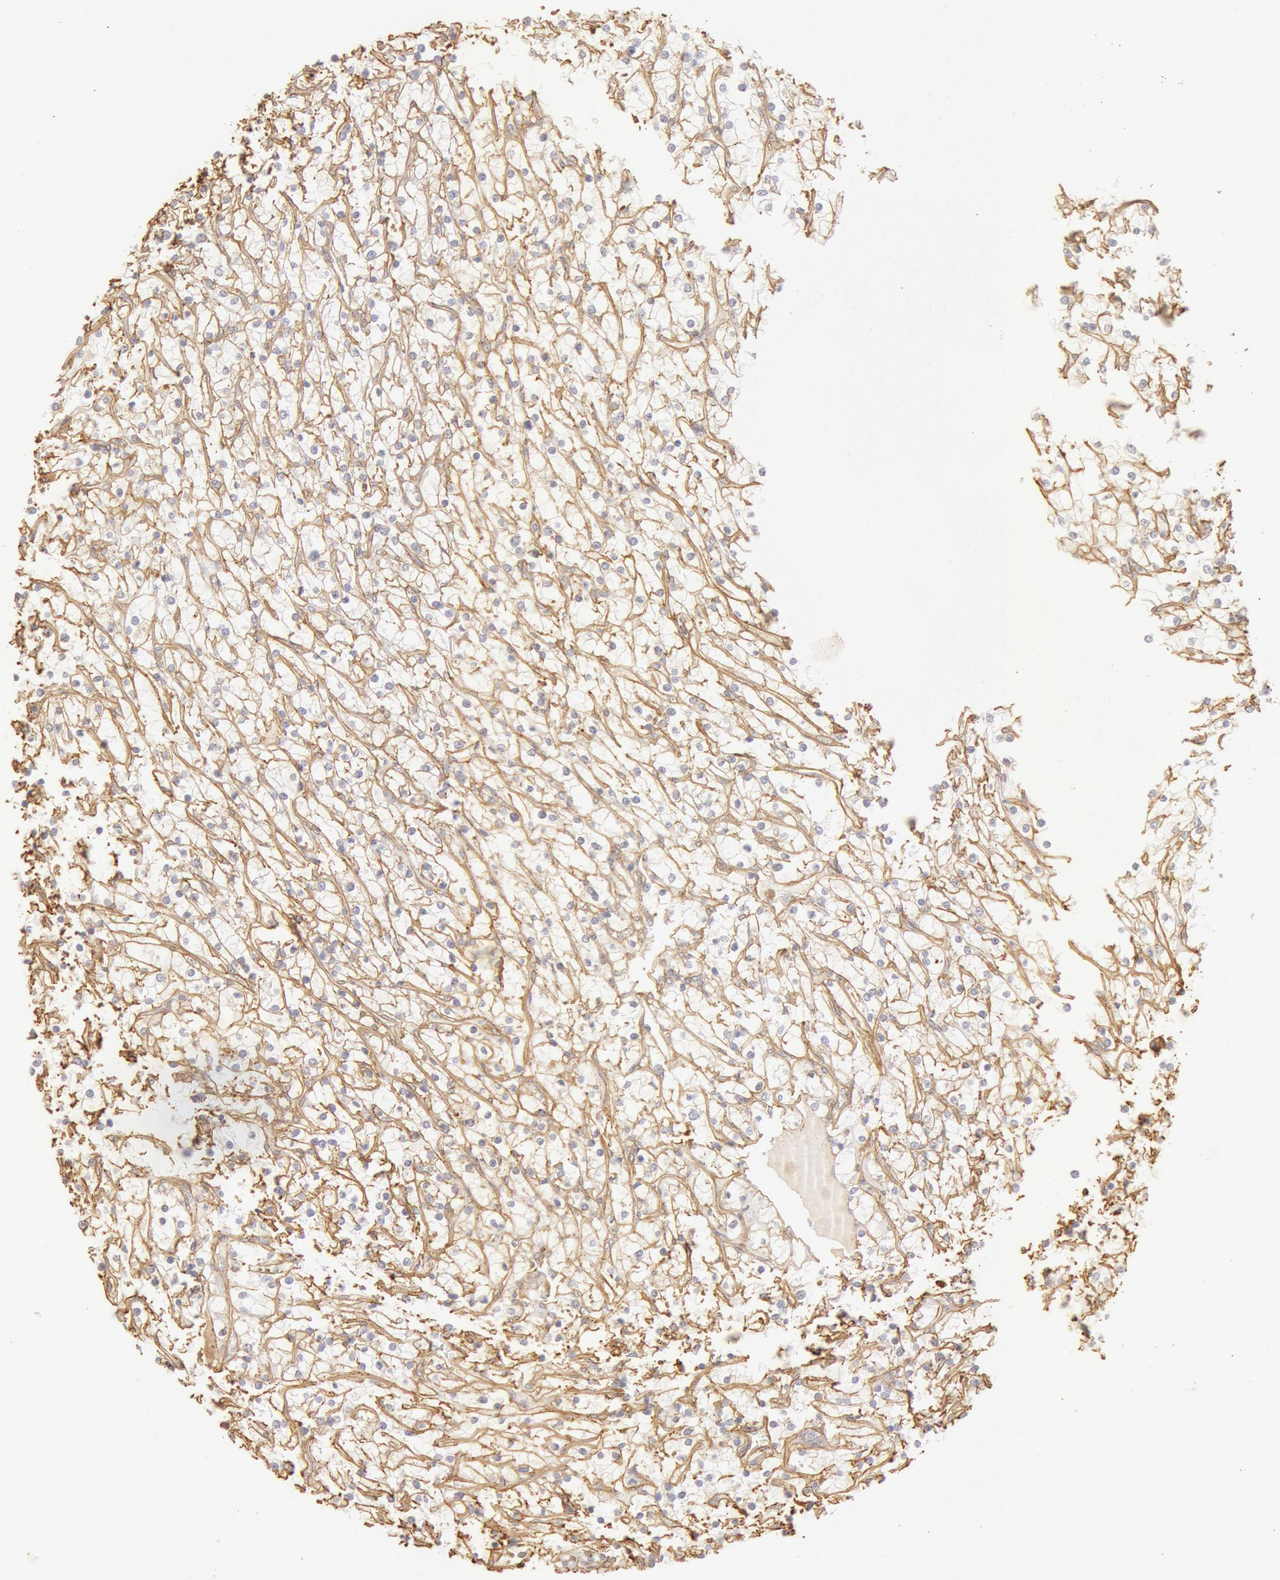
{"staining": {"intensity": "negative", "quantity": "none", "location": "none"}, "tissue": "renal cancer", "cell_type": "Tumor cells", "image_type": "cancer", "snomed": [{"axis": "morphology", "description": "Adenocarcinoma, NOS"}, {"axis": "topography", "description": "Kidney"}], "caption": "An IHC image of renal adenocarcinoma is shown. There is no staining in tumor cells of renal adenocarcinoma.", "gene": "COL4A1", "patient": {"sex": "female", "age": 73}}